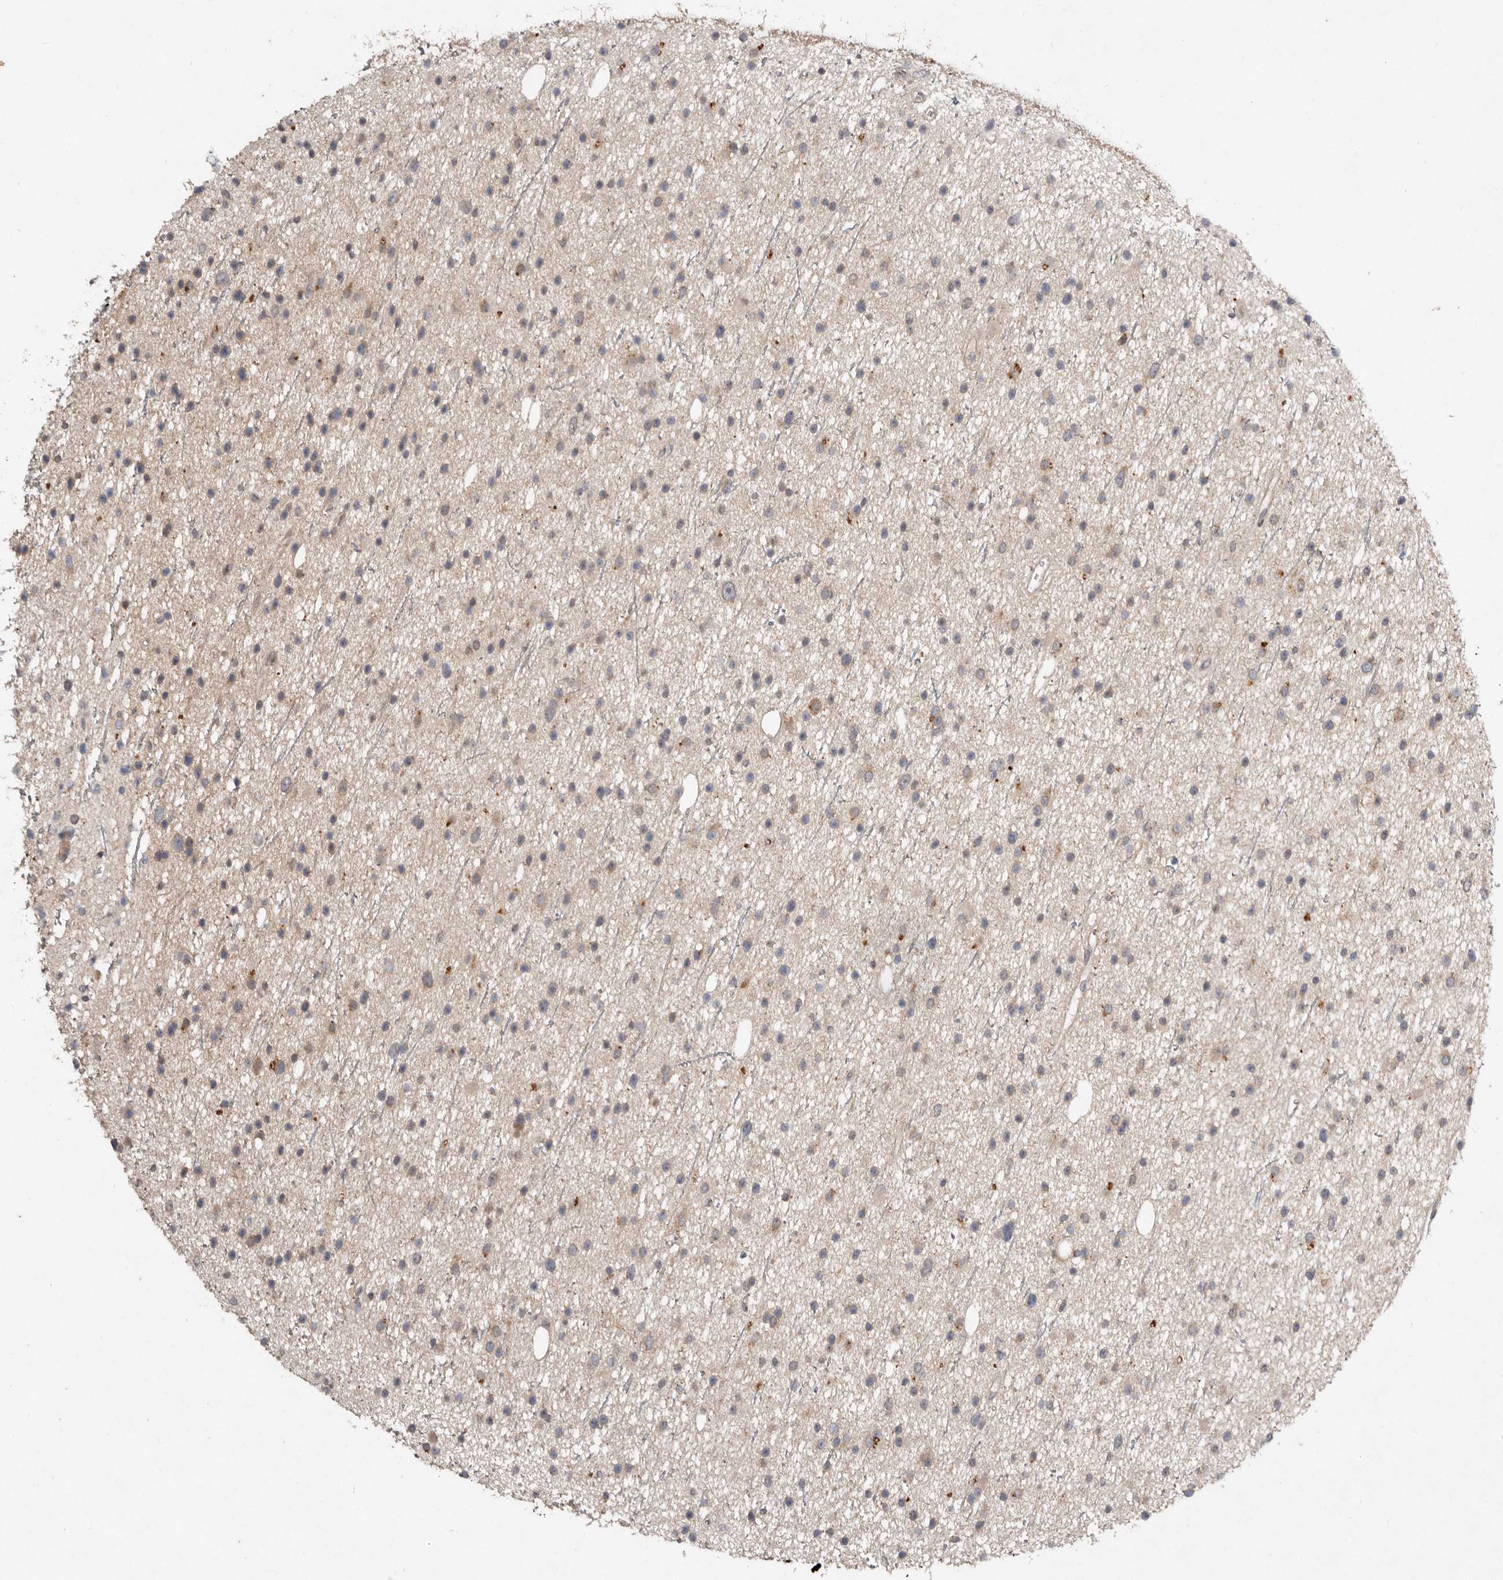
{"staining": {"intensity": "weak", "quantity": "25%-75%", "location": "cytoplasmic/membranous"}, "tissue": "glioma", "cell_type": "Tumor cells", "image_type": "cancer", "snomed": [{"axis": "morphology", "description": "Glioma, malignant, Low grade"}, {"axis": "topography", "description": "Cerebral cortex"}], "caption": "The histopathology image exhibits staining of glioma, revealing weak cytoplasmic/membranous protein staining (brown color) within tumor cells.", "gene": "EDEM1", "patient": {"sex": "female", "age": 39}}